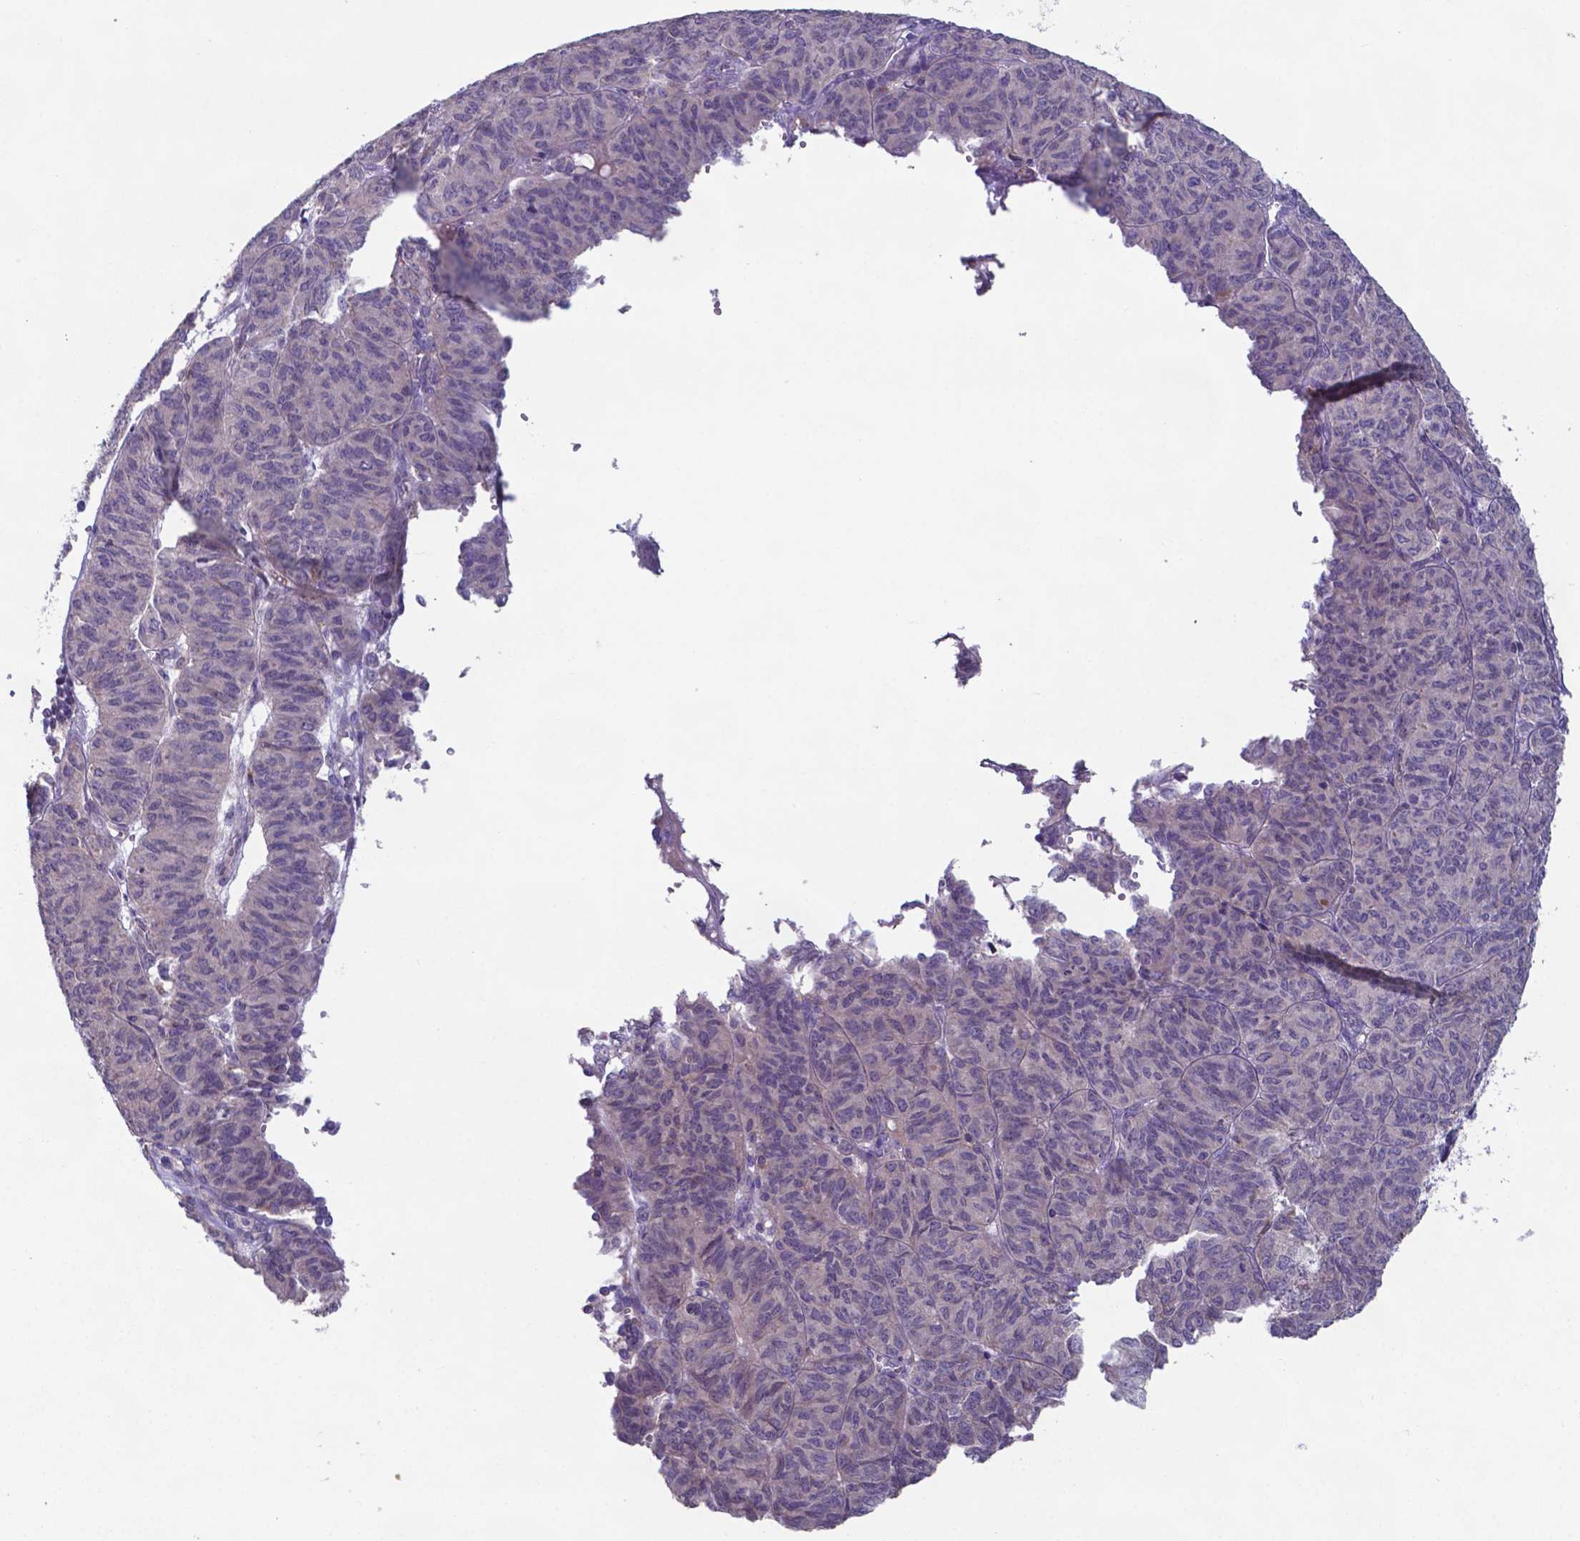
{"staining": {"intensity": "negative", "quantity": "none", "location": "none"}, "tissue": "ovarian cancer", "cell_type": "Tumor cells", "image_type": "cancer", "snomed": [{"axis": "morphology", "description": "Carcinoma, endometroid"}, {"axis": "topography", "description": "Ovary"}], "caption": "IHC image of neoplastic tissue: human ovarian endometroid carcinoma stained with DAB (3,3'-diaminobenzidine) shows no significant protein staining in tumor cells.", "gene": "TYRO3", "patient": {"sex": "female", "age": 80}}